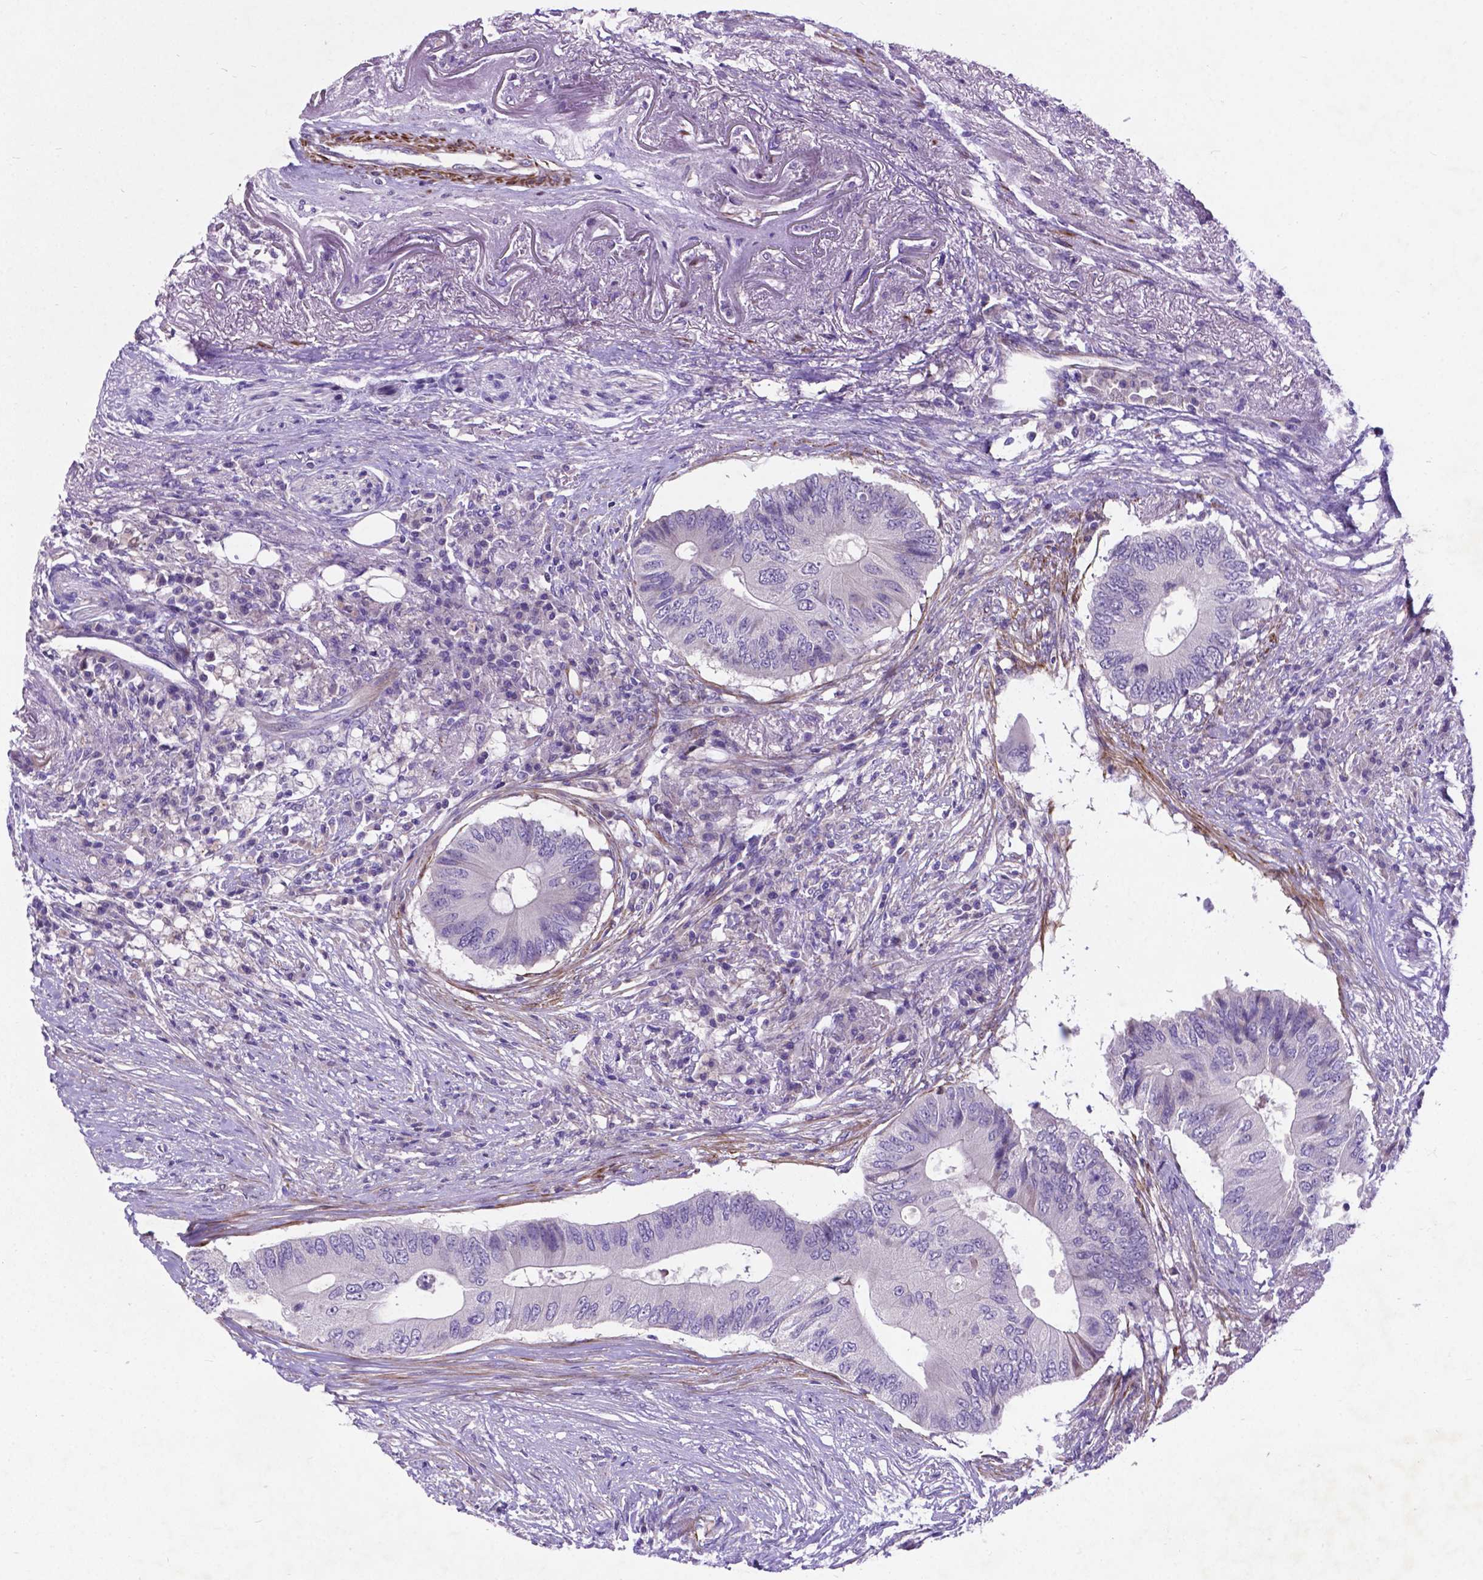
{"staining": {"intensity": "negative", "quantity": "none", "location": "none"}, "tissue": "colorectal cancer", "cell_type": "Tumor cells", "image_type": "cancer", "snomed": [{"axis": "morphology", "description": "Adenocarcinoma, NOS"}, {"axis": "topography", "description": "Colon"}], "caption": "Protein analysis of adenocarcinoma (colorectal) demonstrates no significant staining in tumor cells.", "gene": "PFKFB4", "patient": {"sex": "male", "age": 71}}